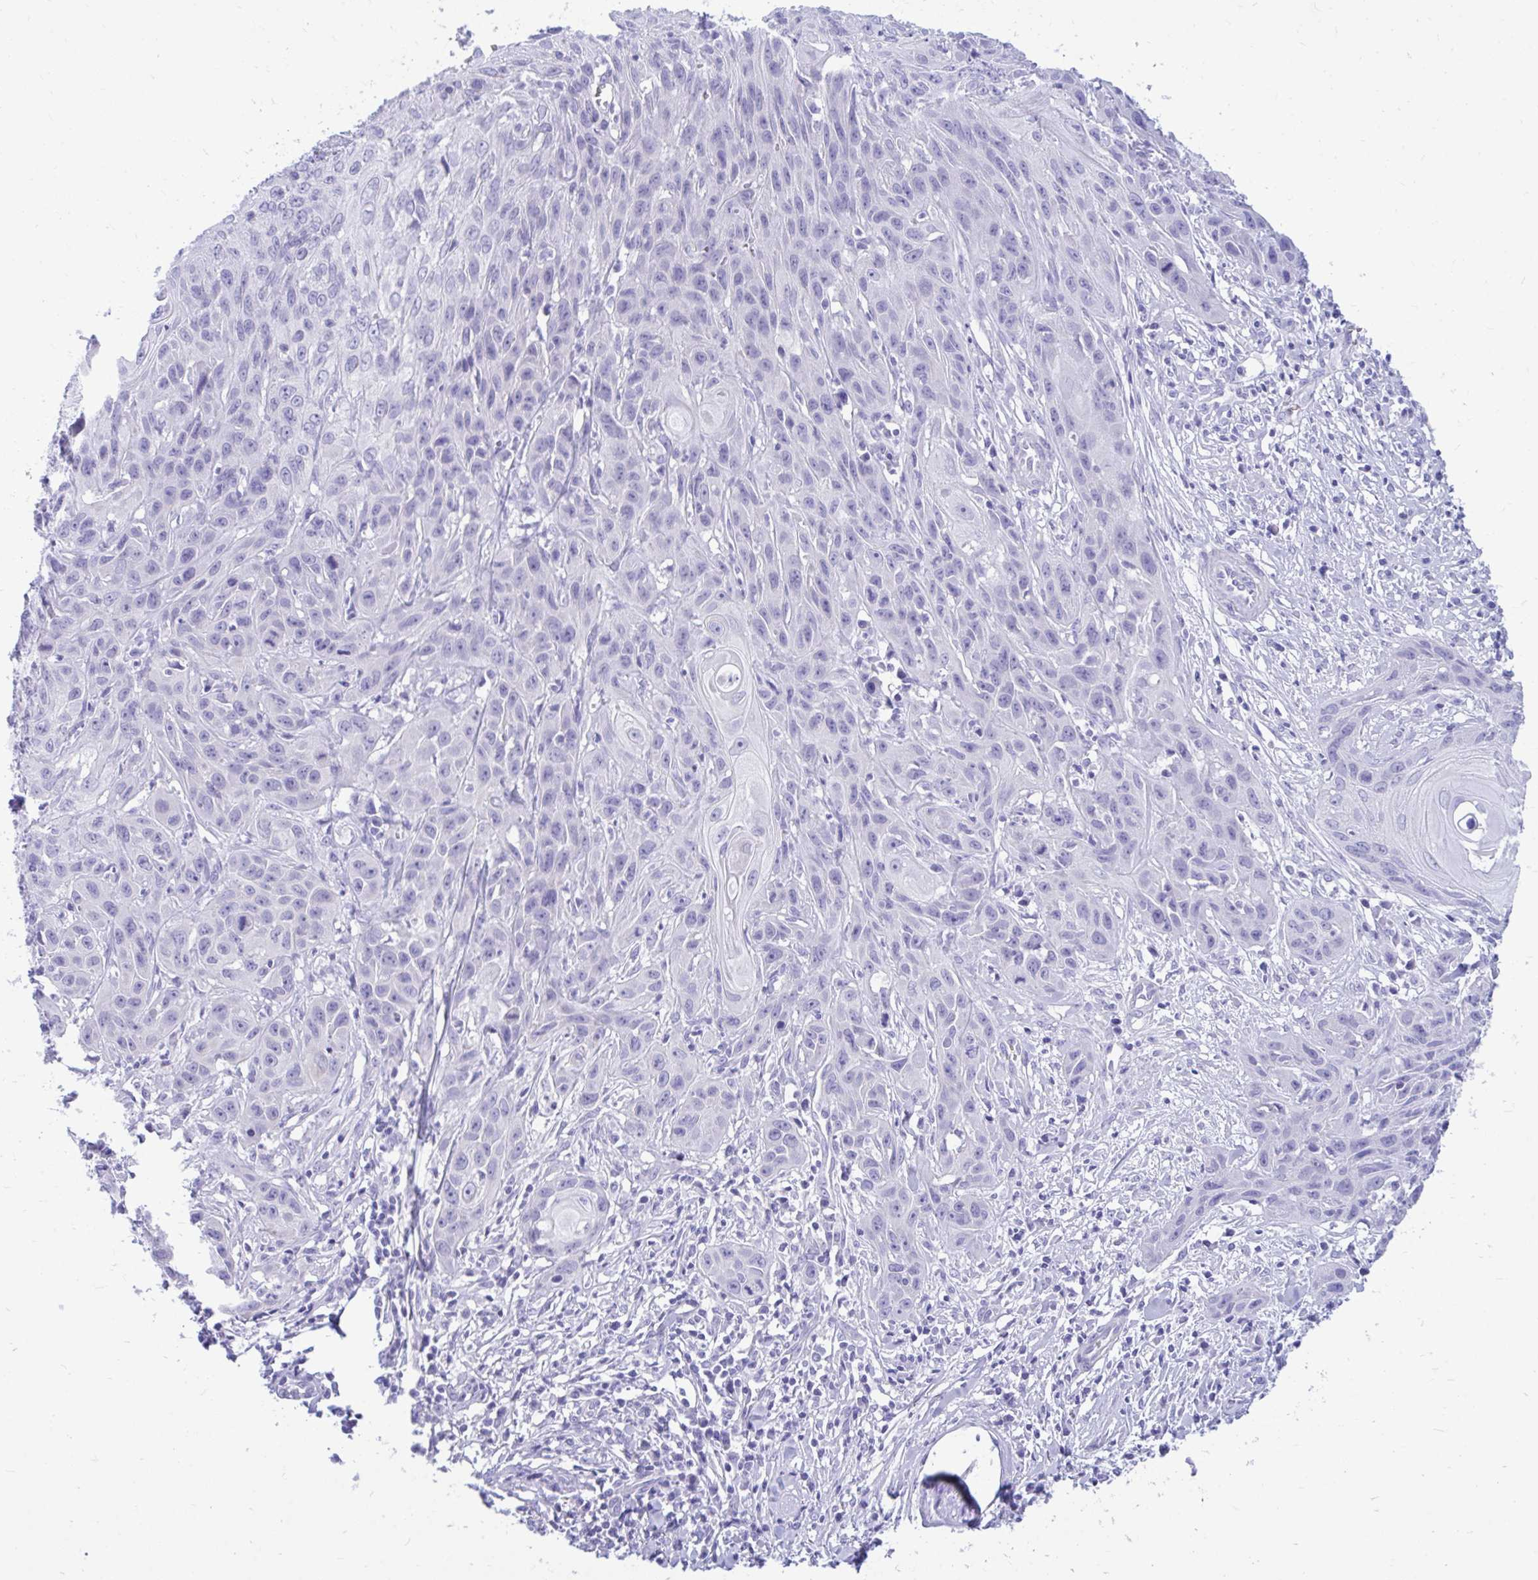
{"staining": {"intensity": "negative", "quantity": "none", "location": "none"}, "tissue": "skin cancer", "cell_type": "Tumor cells", "image_type": "cancer", "snomed": [{"axis": "morphology", "description": "Squamous cell carcinoma, NOS"}, {"axis": "topography", "description": "Skin"}, {"axis": "topography", "description": "Vulva"}], "caption": "Immunohistochemical staining of skin cancer displays no significant positivity in tumor cells.", "gene": "SHISA8", "patient": {"sex": "female", "age": 83}}